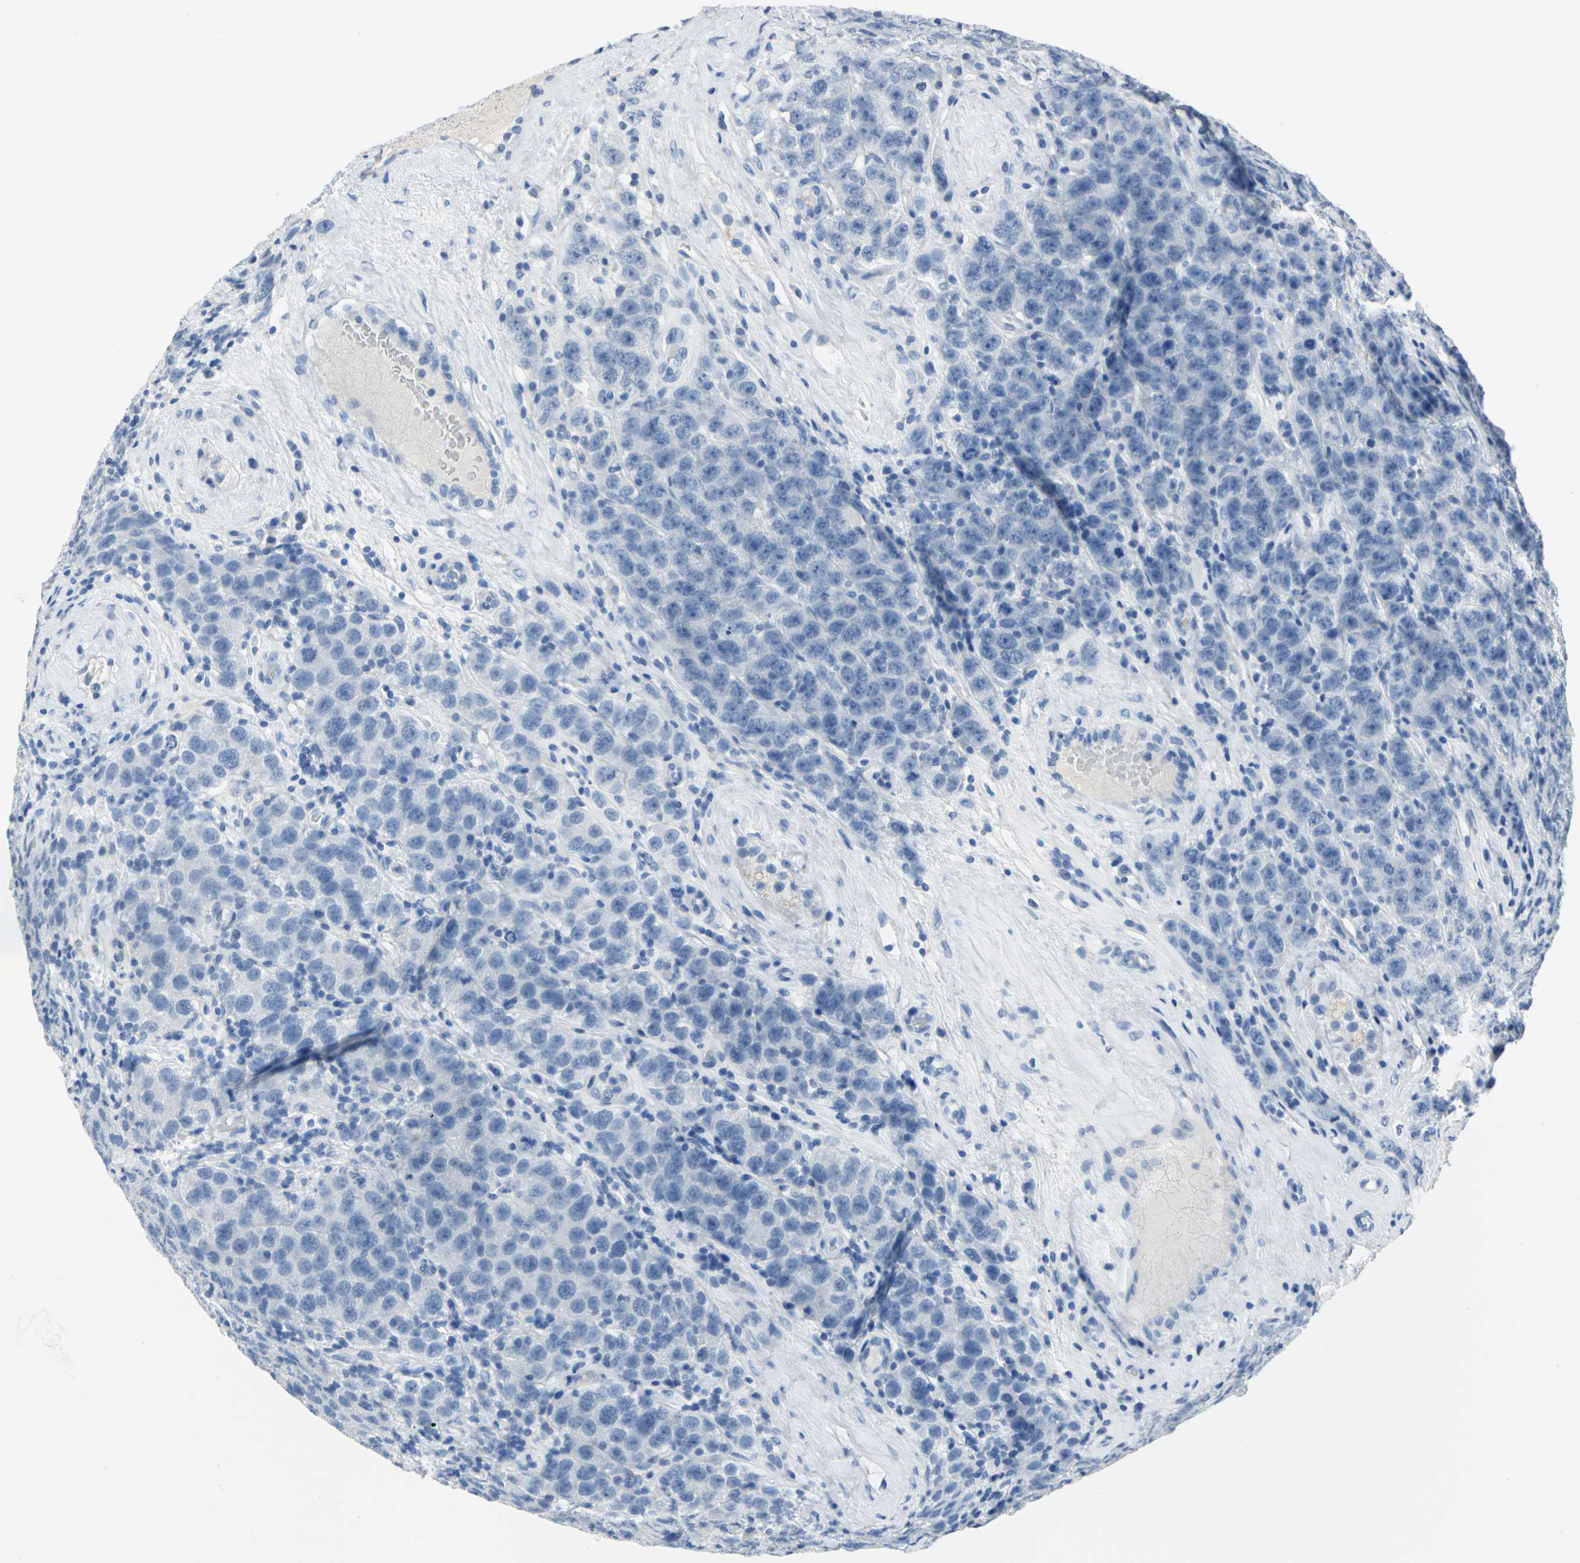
{"staining": {"intensity": "negative", "quantity": "none", "location": "none"}, "tissue": "testis cancer", "cell_type": "Tumor cells", "image_type": "cancer", "snomed": [{"axis": "morphology", "description": "Seminoma, NOS"}, {"axis": "topography", "description": "Testis"}], "caption": "High magnification brightfield microscopy of testis cancer (seminoma) stained with DAB (brown) and counterstained with hematoxylin (blue): tumor cells show no significant positivity.", "gene": "SFN", "patient": {"sex": "male", "age": 52}}